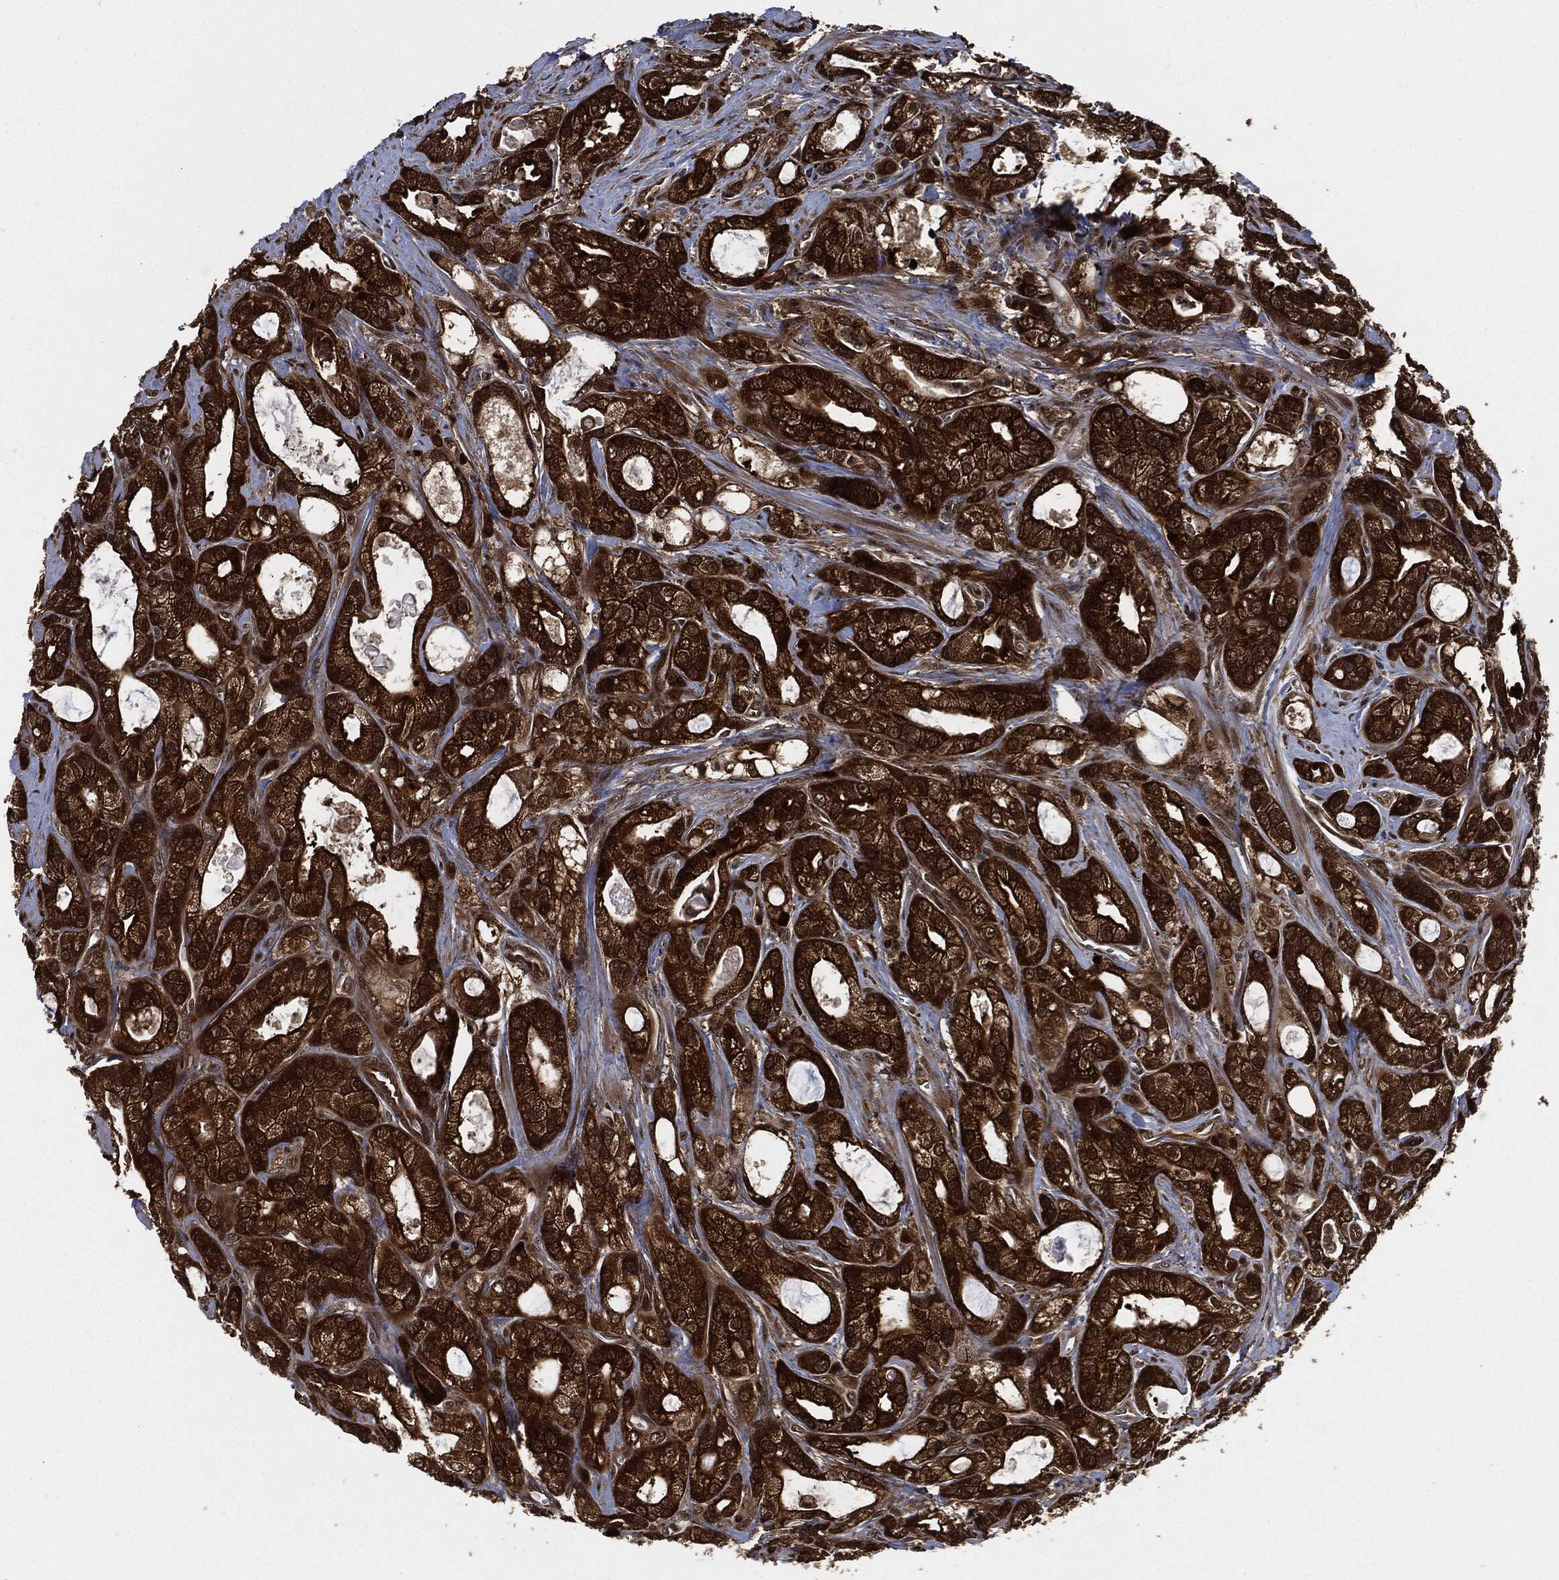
{"staining": {"intensity": "strong", "quantity": ">75%", "location": "cytoplasmic/membranous,nuclear"}, "tissue": "prostate cancer", "cell_type": "Tumor cells", "image_type": "cancer", "snomed": [{"axis": "morphology", "description": "Adenocarcinoma, NOS"}, {"axis": "morphology", "description": "Adenocarcinoma, High grade"}, {"axis": "topography", "description": "Prostate"}], "caption": "Immunohistochemical staining of prostate adenocarcinoma (high-grade) shows high levels of strong cytoplasmic/membranous and nuclear protein expression in about >75% of tumor cells.", "gene": "DCTN1", "patient": {"sex": "male", "age": 70}}